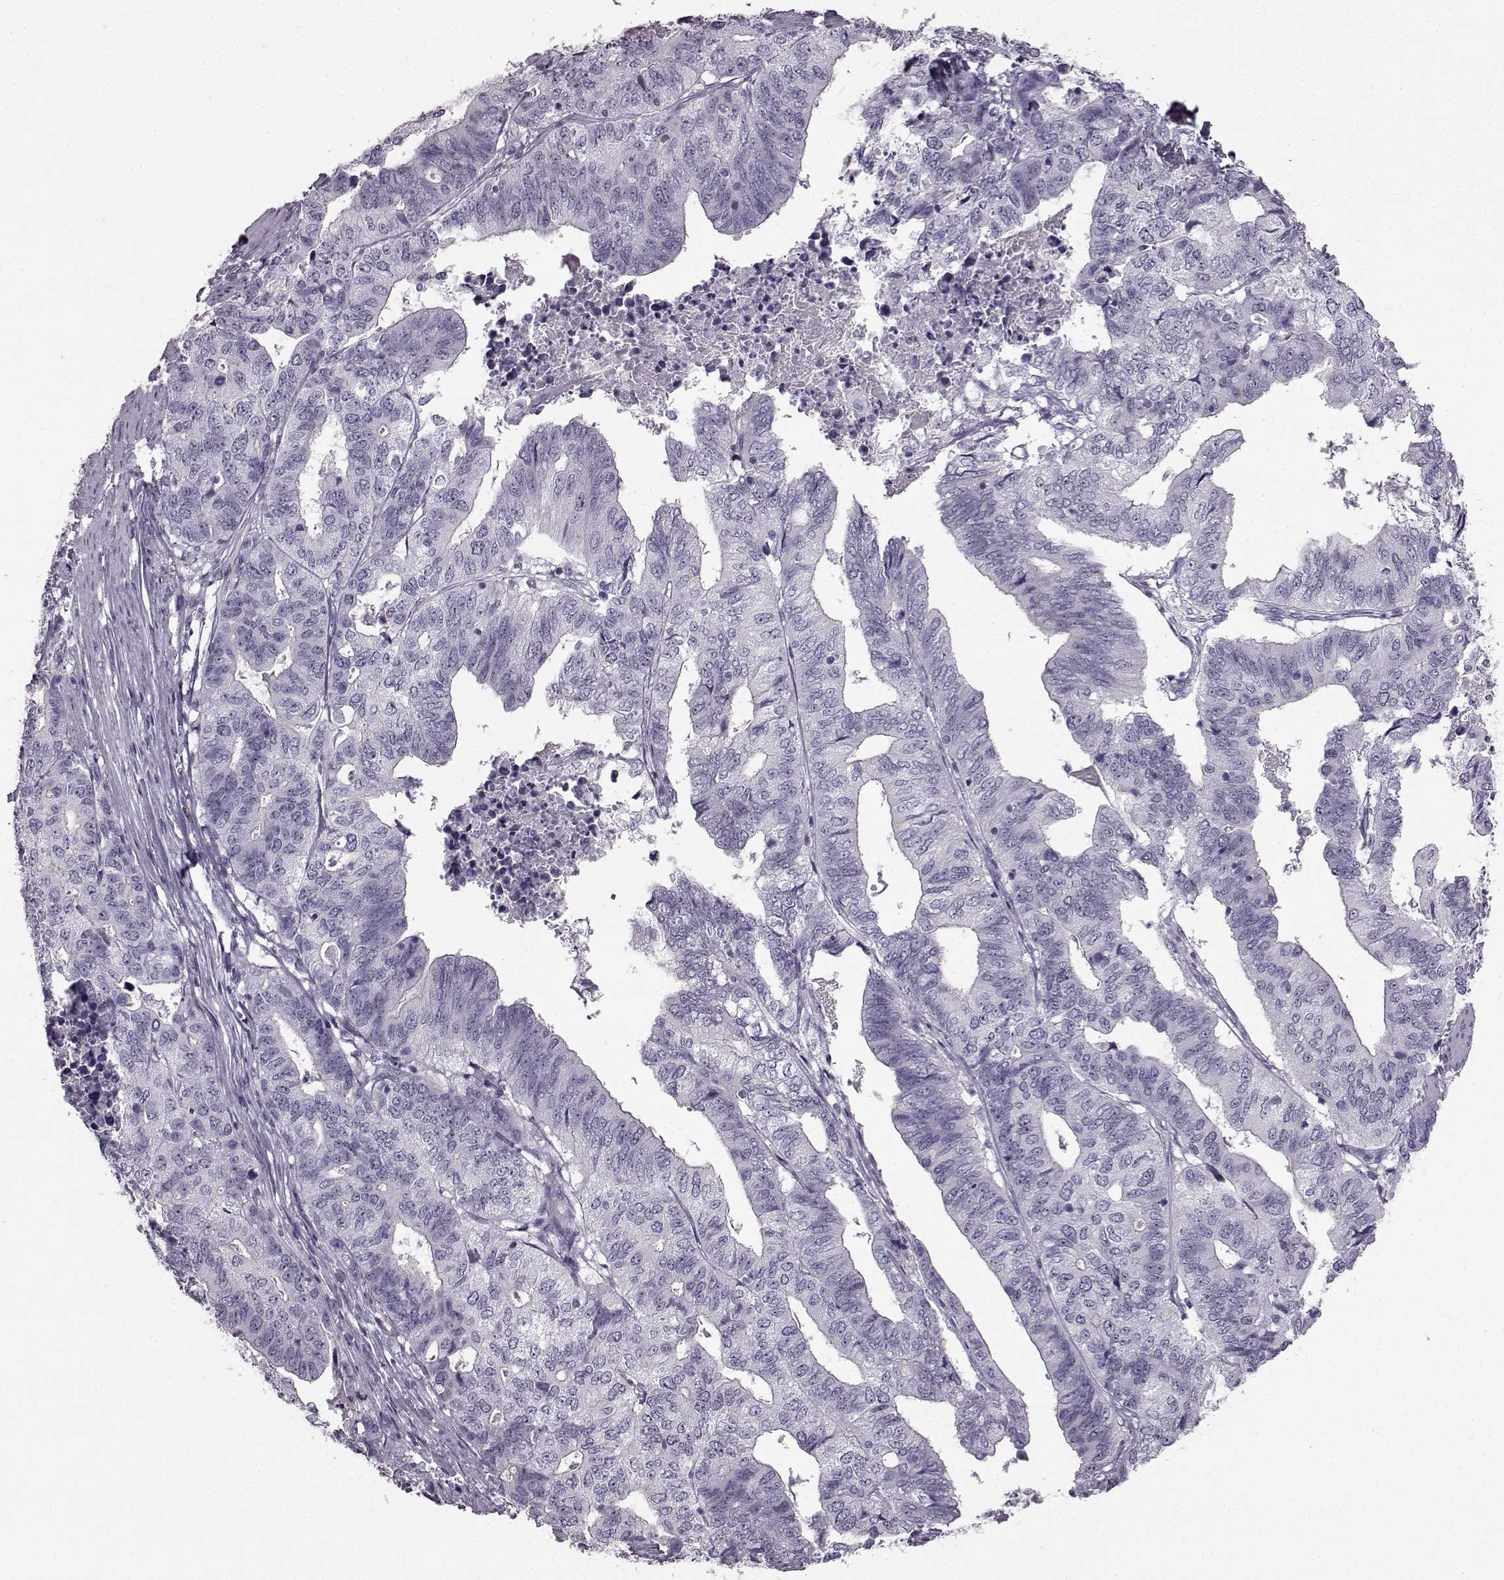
{"staining": {"intensity": "negative", "quantity": "none", "location": "none"}, "tissue": "stomach cancer", "cell_type": "Tumor cells", "image_type": "cancer", "snomed": [{"axis": "morphology", "description": "Adenocarcinoma, NOS"}, {"axis": "topography", "description": "Stomach, upper"}], "caption": "High magnification brightfield microscopy of stomach cancer stained with DAB (brown) and counterstained with hematoxylin (blue): tumor cells show no significant positivity. (Brightfield microscopy of DAB (3,3'-diaminobenzidine) immunohistochemistry (IHC) at high magnification).", "gene": "PRPH2", "patient": {"sex": "female", "age": 67}}